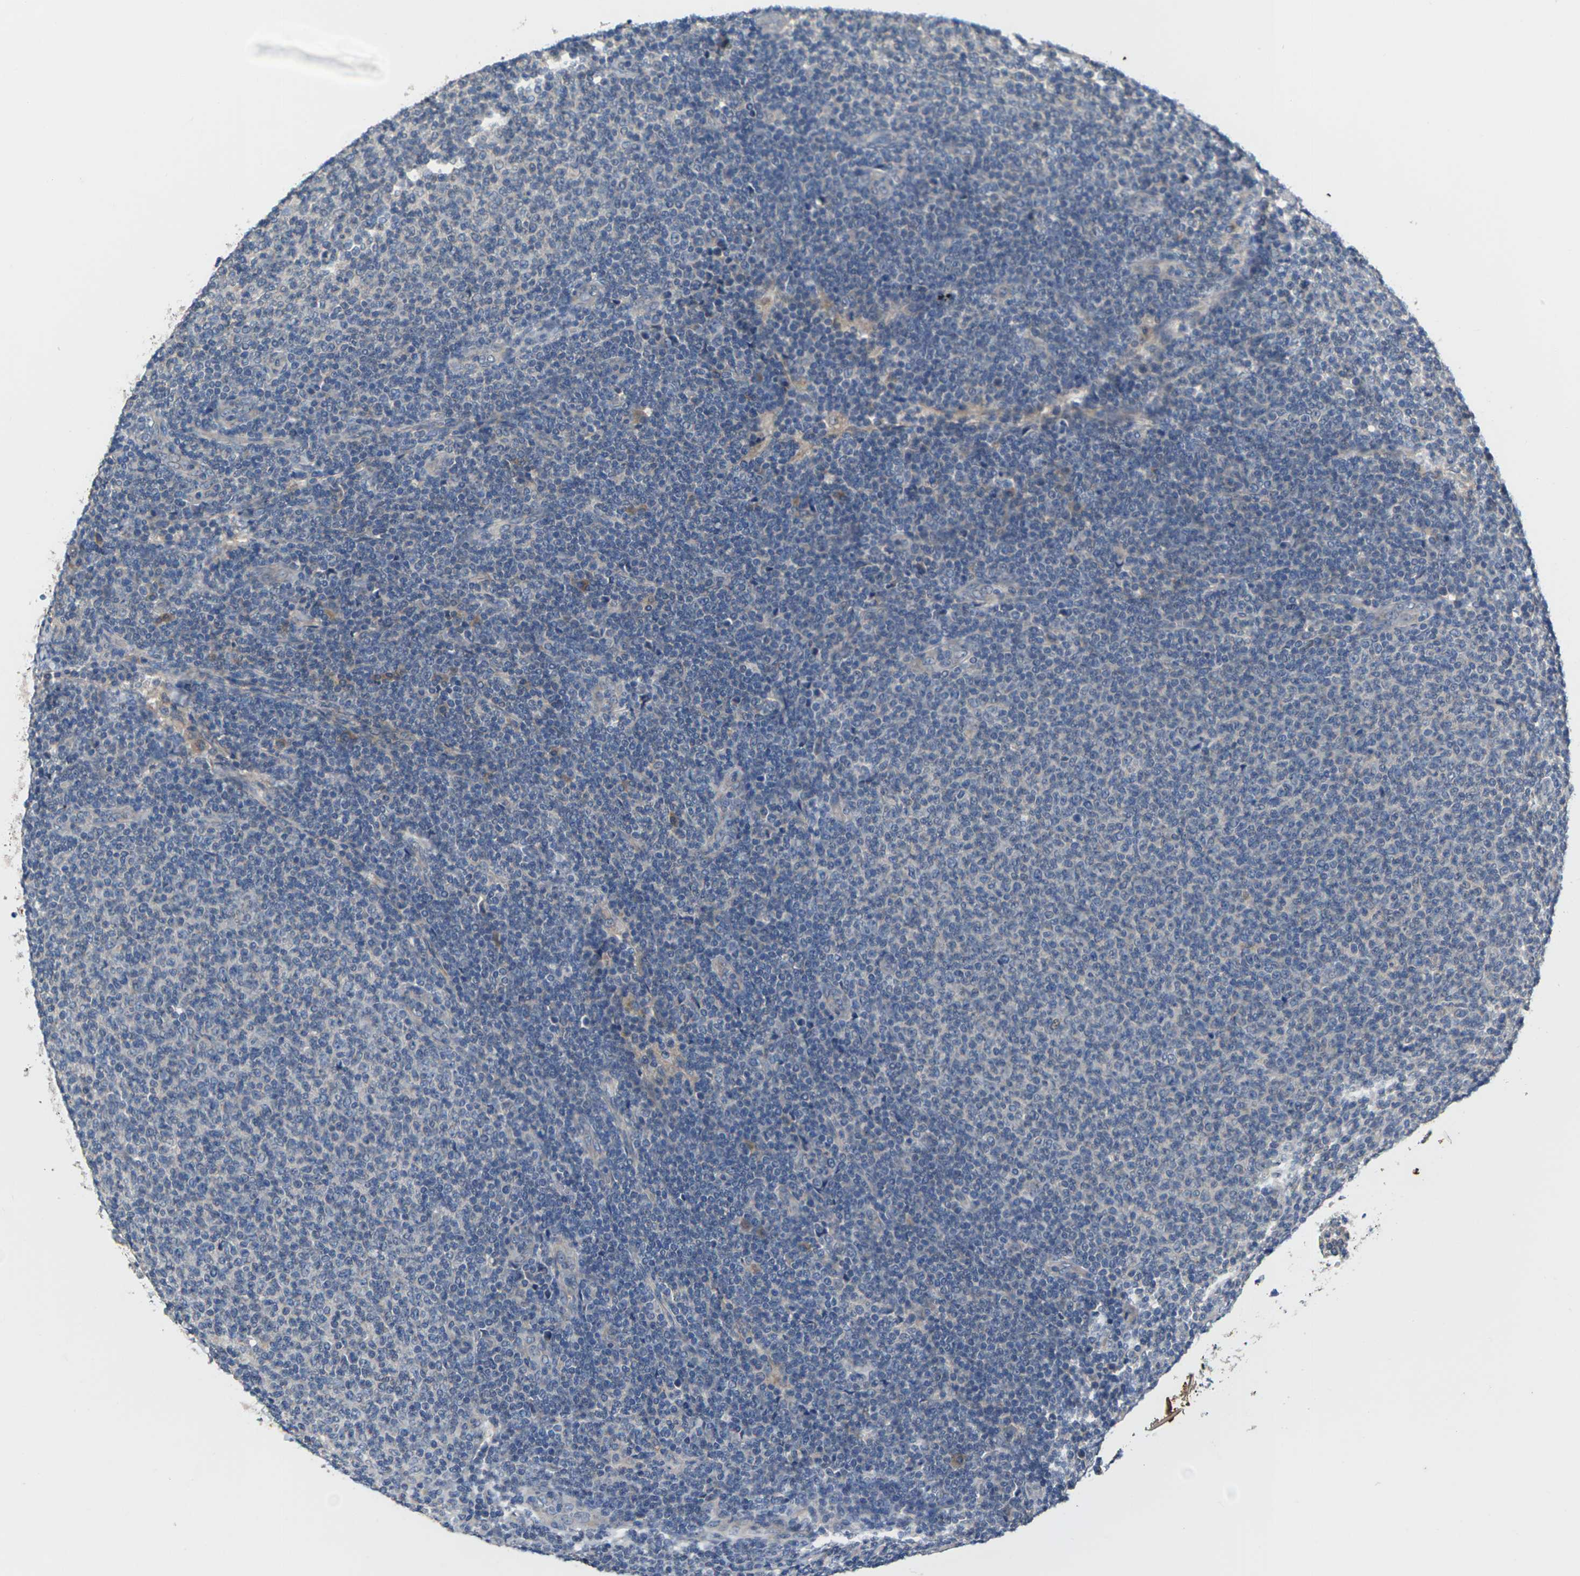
{"staining": {"intensity": "negative", "quantity": "none", "location": "none"}, "tissue": "lymphoma", "cell_type": "Tumor cells", "image_type": "cancer", "snomed": [{"axis": "morphology", "description": "Malignant lymphoma, non-Hodgkin's type, Low grade"}, {"axis": "topography", "description": "Lymph node"}], "caption": "A high-resolution histopathology image shows IHC staining of lymphoma, which reveals no significant positivity in tumor cells.", "gene": "SLC2A2", "patient": {"sex": "male", "age": 66}}